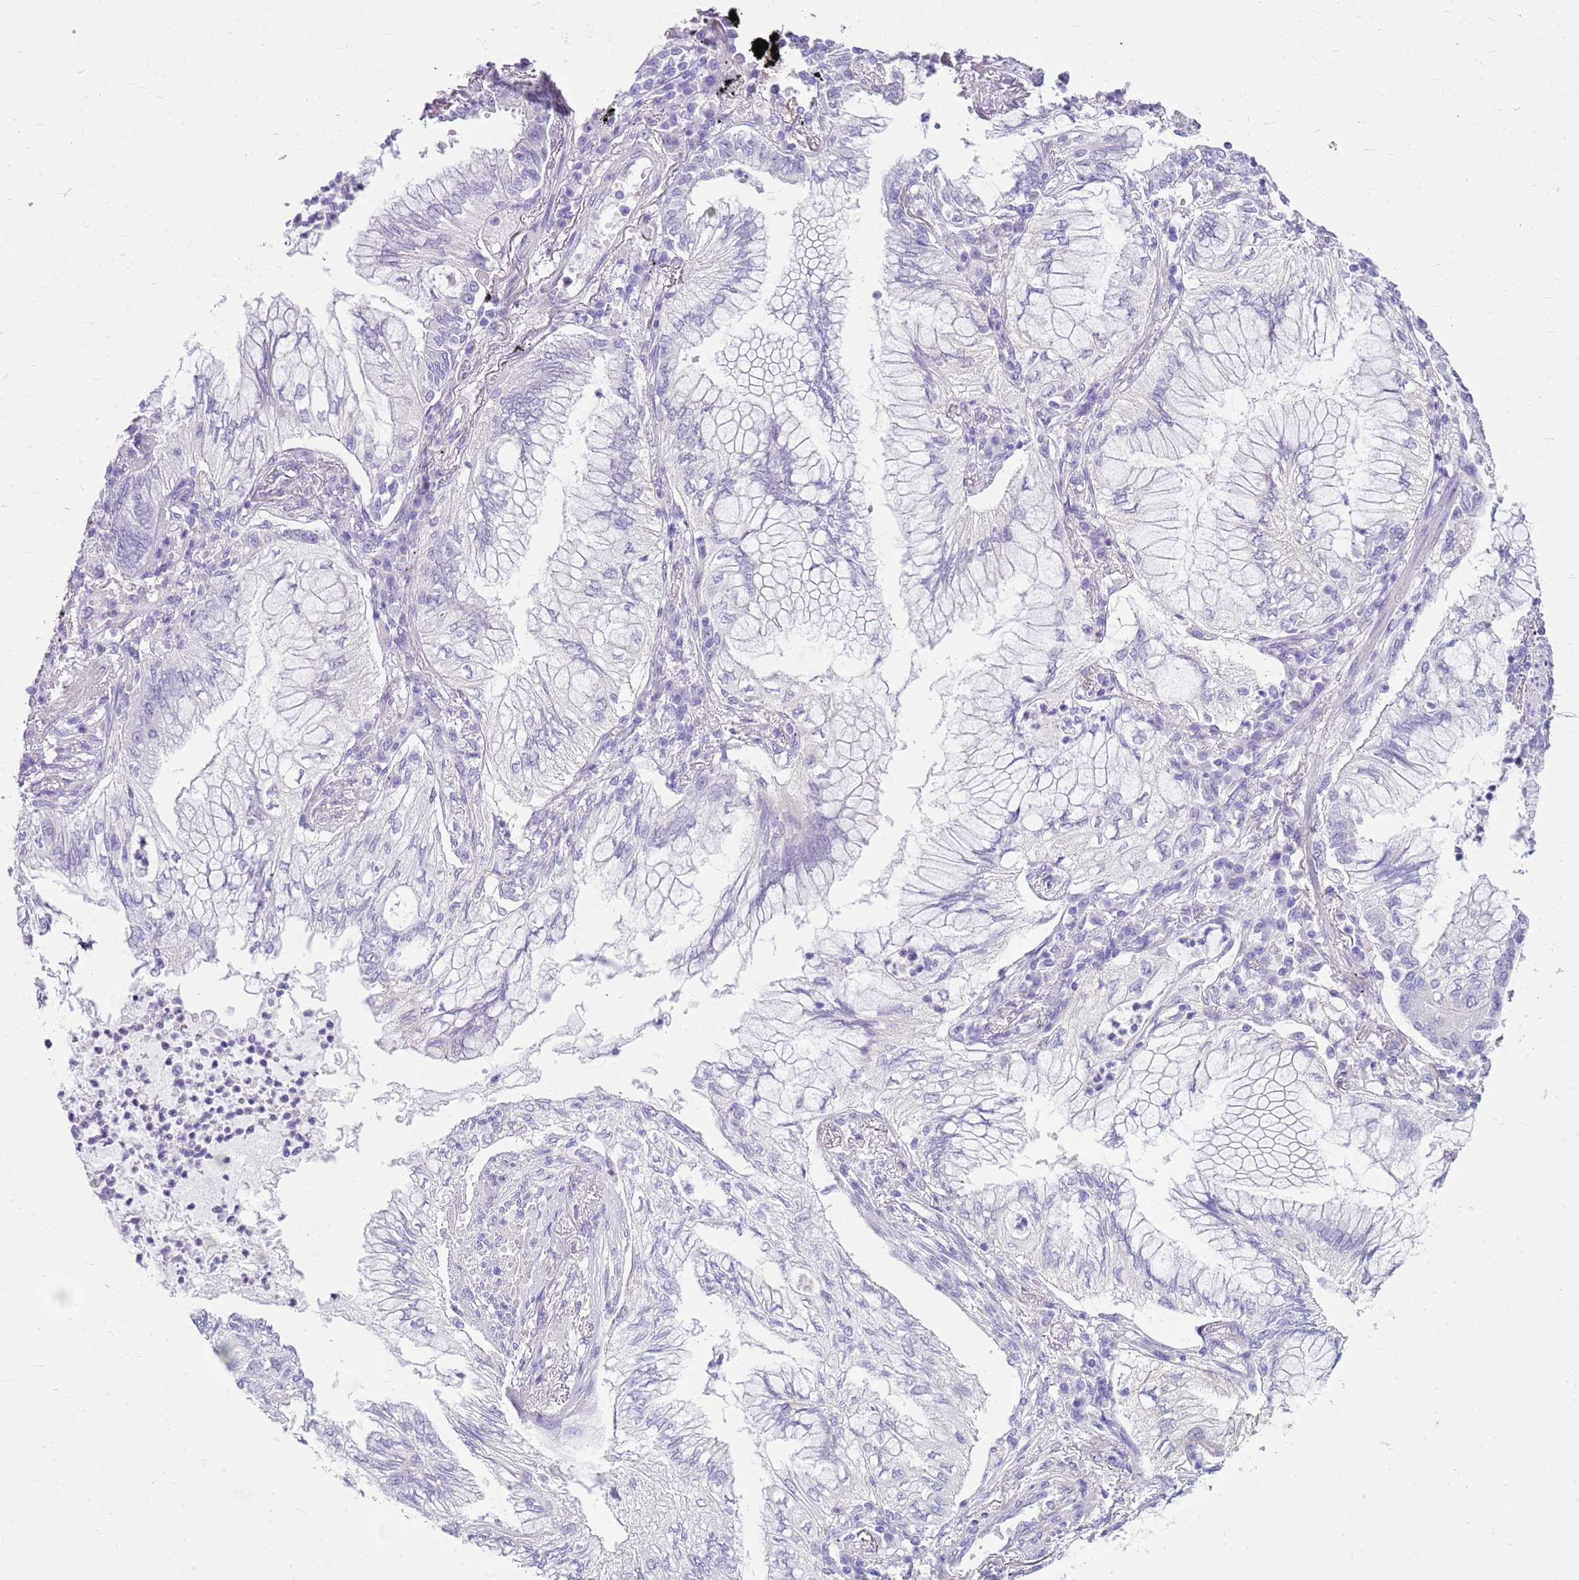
{"staining": {"intensity": "negative", "quantity": "none", "location": "none"}, "tissue": "lung cancer", "cell_type": "Tumor cells", "image_type": "cancer", "snomed": [{"axis": "morphology", "description": "Adenocarcinoma, NOS"}, {"axis": "topography", "description": "Lung"}], "caption": "Immunohistochemistry (IHC) photomicrograph of neoplastic tissue: lung cancer (adenocarcinoma) stained with DAB (3,3'-diaminobenzidine) reveals no significant protein positivity in tumor cells.", "gene": "SULT1E1", "patient": {"sex": "female", "age": 70}}